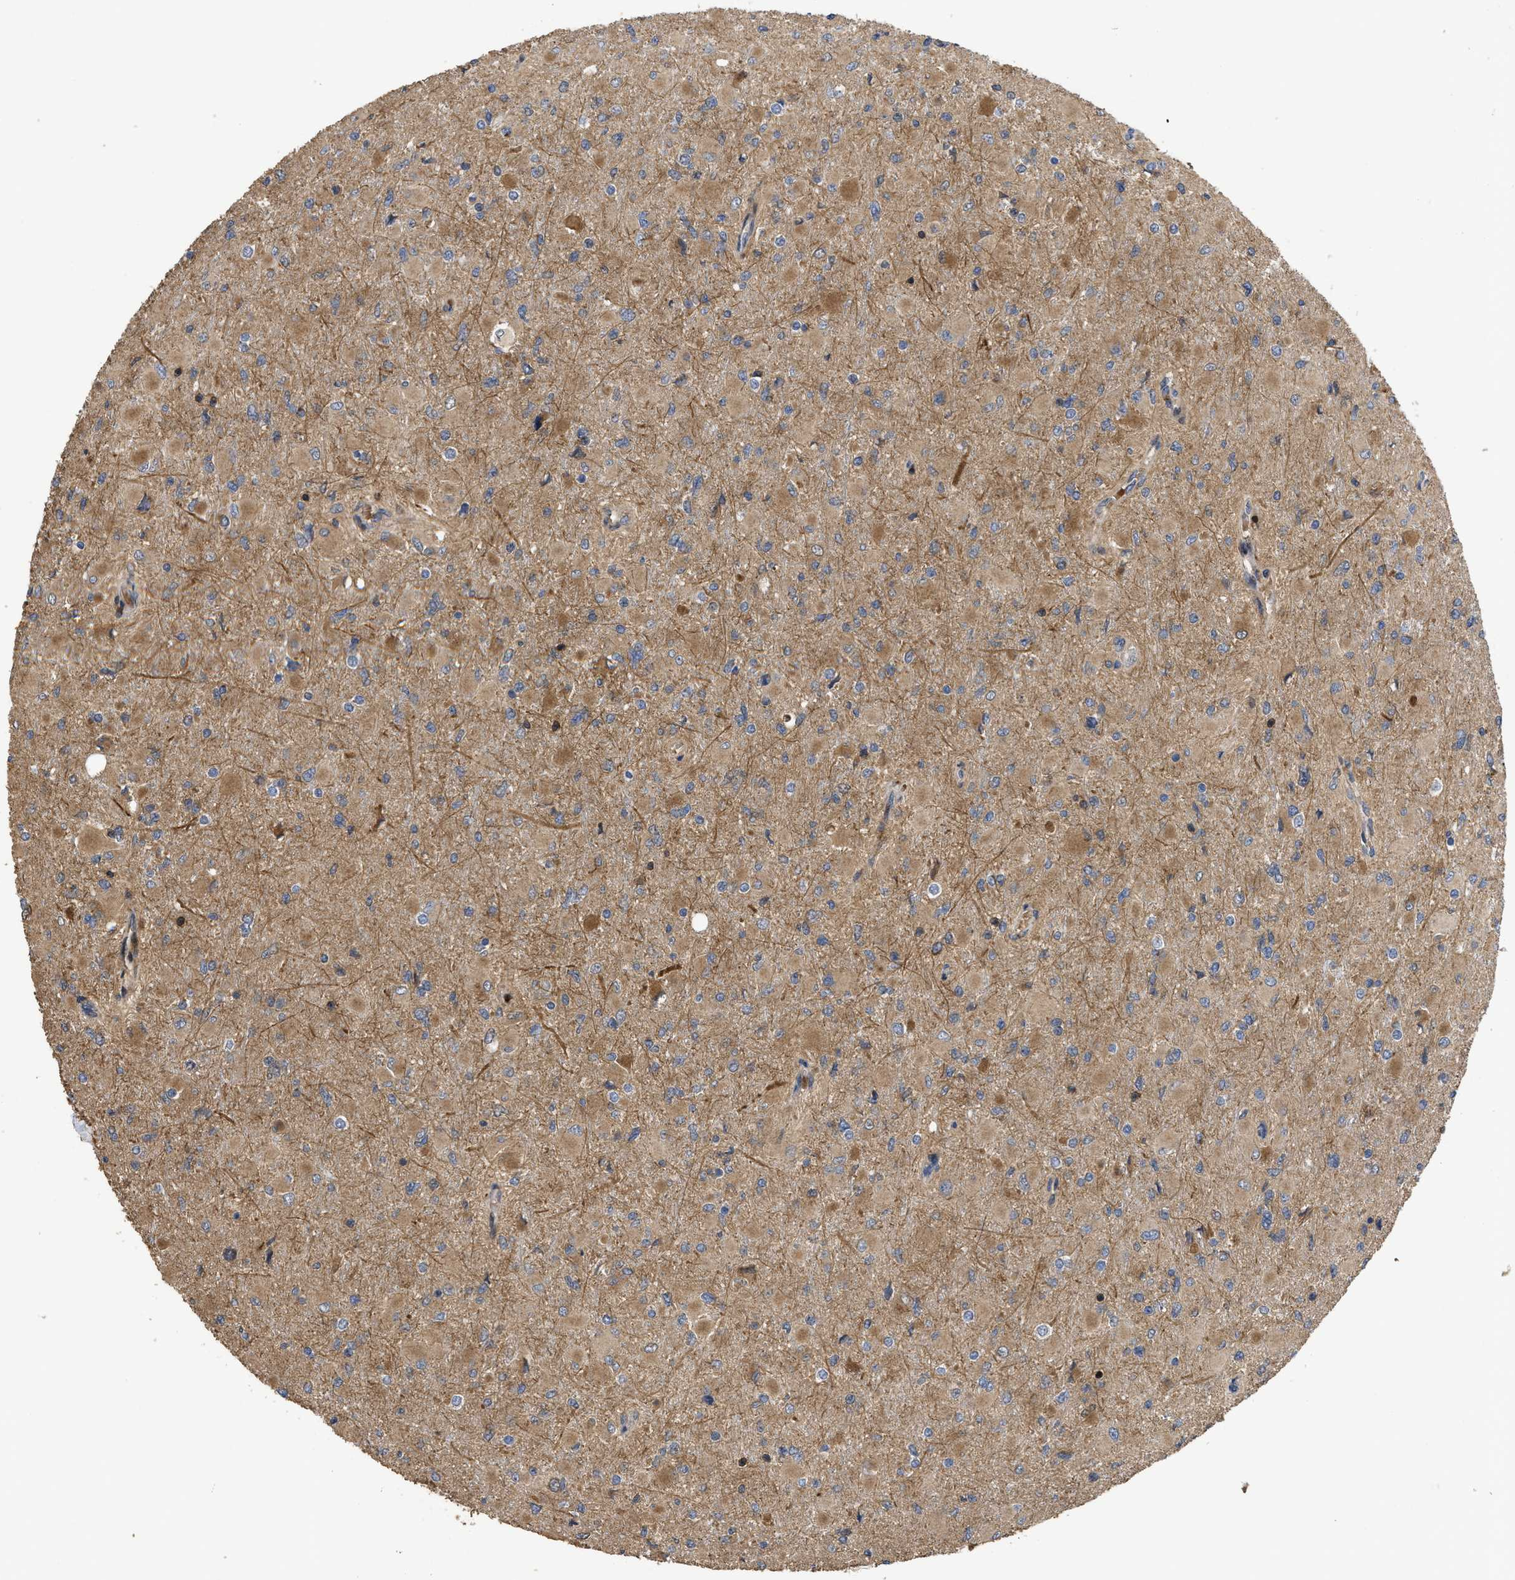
{"staining": {"intensity": "moderate", "quantity": "25%-75%", "location": "cytoplasmic/membranous"}, "tissue": "glioma", "cell_type": "Tumor cells", "image_type": "cancer", "snomed": [{"axis": "morphology", "description": "Glioma, malignant, High grade"}, {"axis": "topography", "description": "Cerebral cortex"}], "caption": "This is an image of immunohistochemistry staining of glioma, which shows moderate staining in the cytoplasmic/membranous of tumor cells.", "gene": "CBR3", "patient": {"sex": "female", "age": 36}}